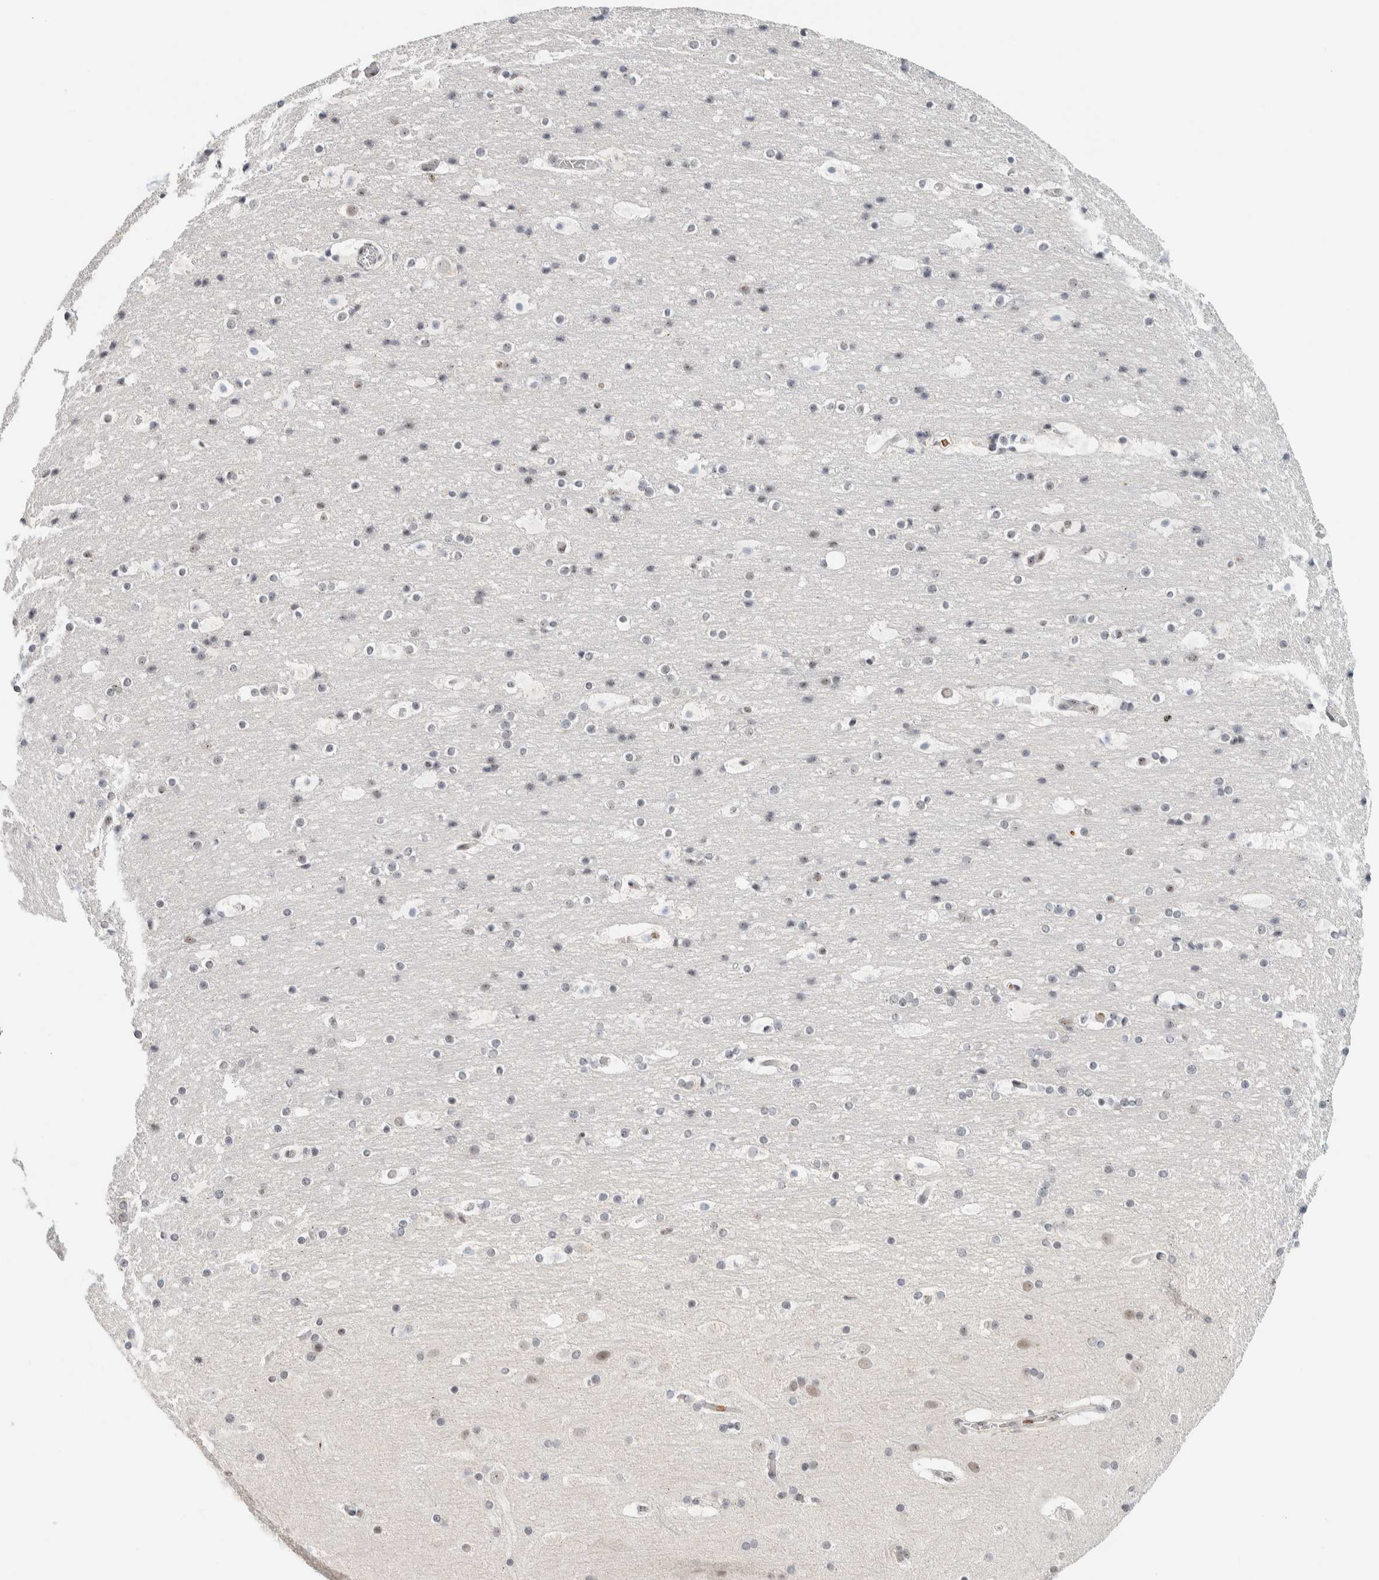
{"staining": {"intensity": "negative", "quantity": "none", "location": "none"}, "tissue": "cerebral cortex", "cell_type": "Endothelial cells", "image_type": "normal", "snomed": [{"axis": "morphology", "description": "Normal tissue, NOS"}, {"axis": "topography", "description": "Cerebral cortex"}], "caption": "The immunohistochemistry (IHC) photomicrograph has no significant expression in endothelial cells of cerebral cortex. (Brightfield microscopy of DAB immunohistochemistry (IHC) at high magnification).", "gene": "ZBTB2", "patient": {"sex": "male", "age": 57}}